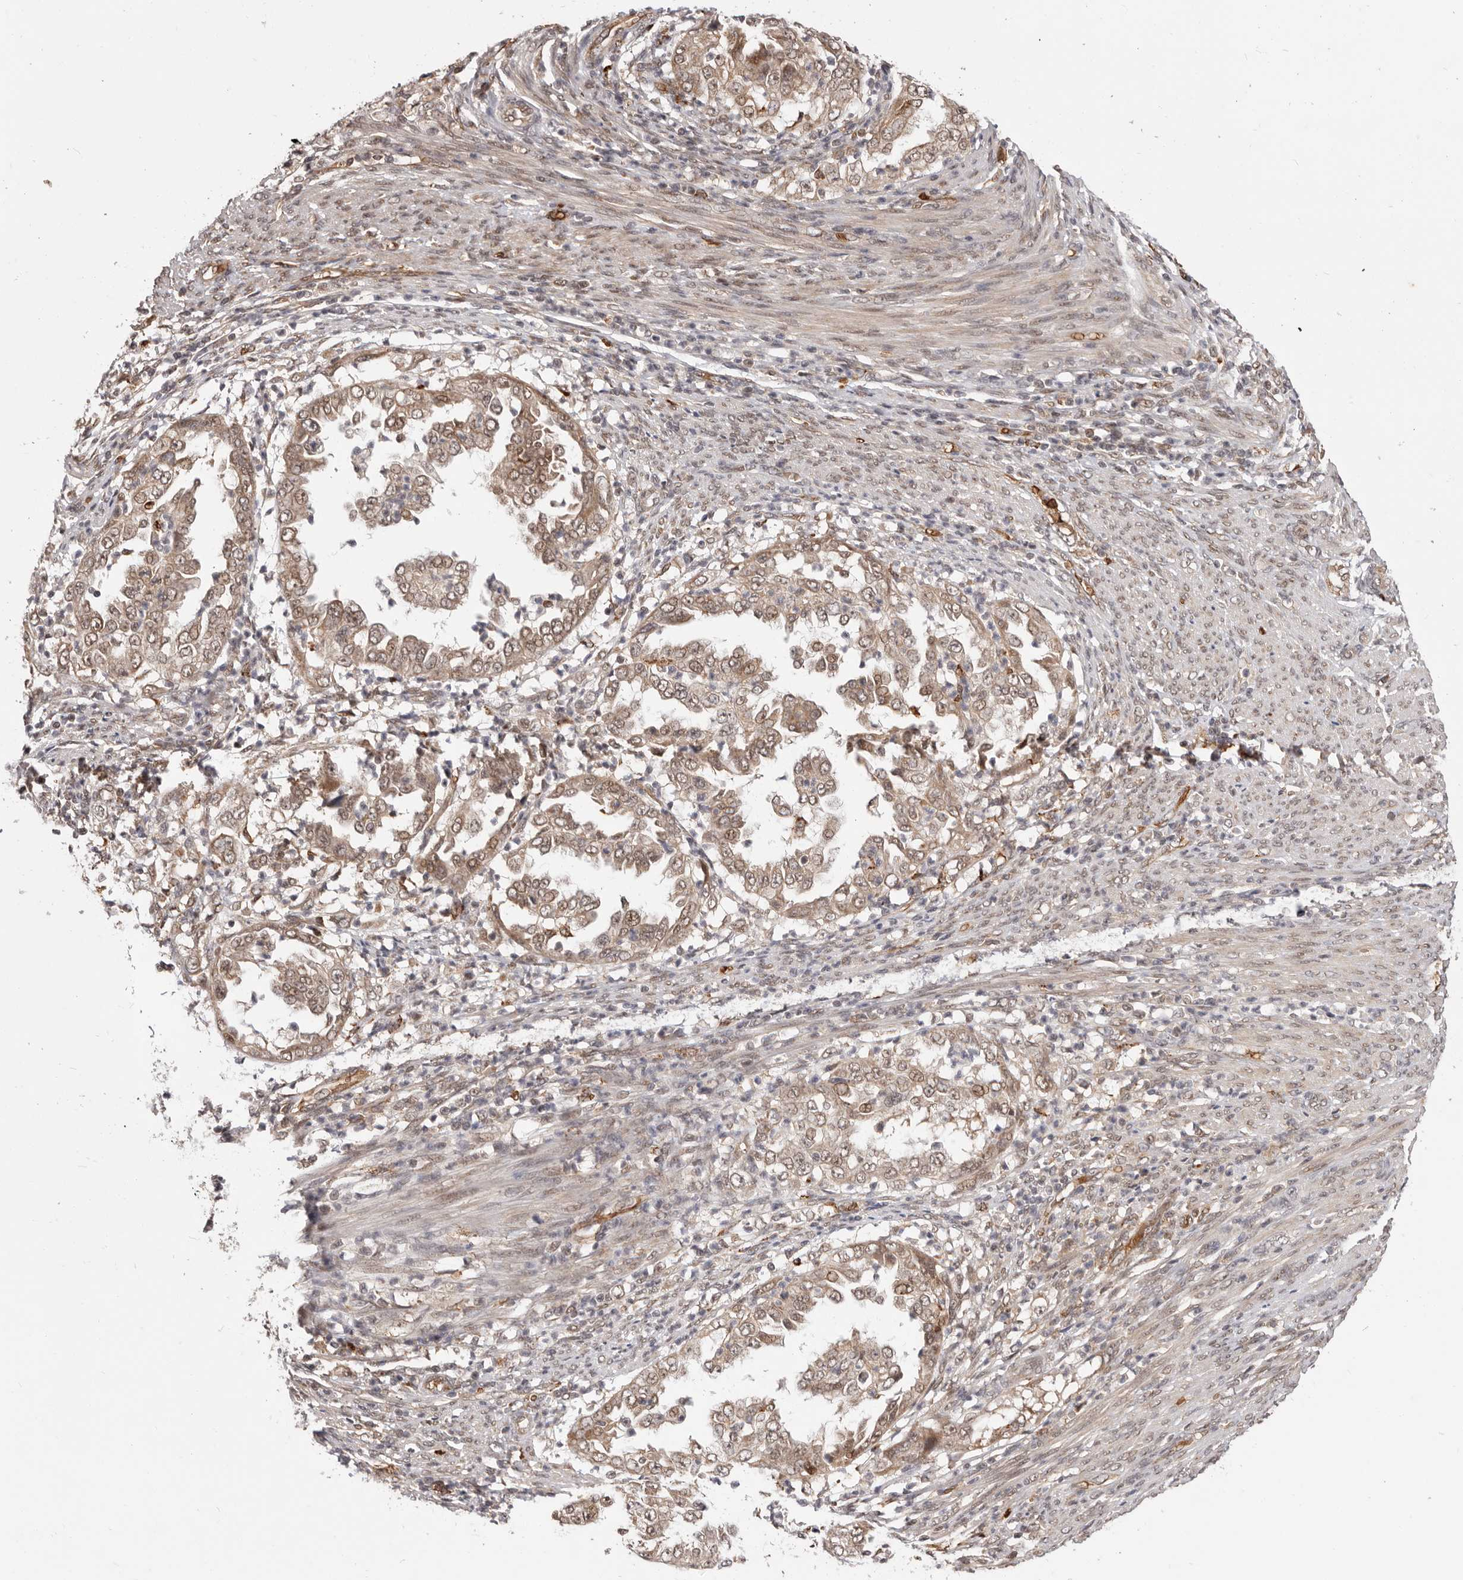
{"staining": {"intensity": "weak", "quantity": ">75%", "location": "cytoplasmic/membranous,nuclear"}, "tissue": "endometrial cancer", "cell_type": "Tumor cells", "image_type": "cancer", "snomed": [{"axis": "morphology", "description": "Adenocarcinoma, NOS"}, {"axis": "topography", "description": "Endometrium"}], "caption": "Weak cytoplasmic/membranous and nuclear protein positivity is seen in about >75% of tumor cells in adenocarcinoma (endometrial).", "gene": "NCOA3", "patient": {"sex": "female", "age": 85}}